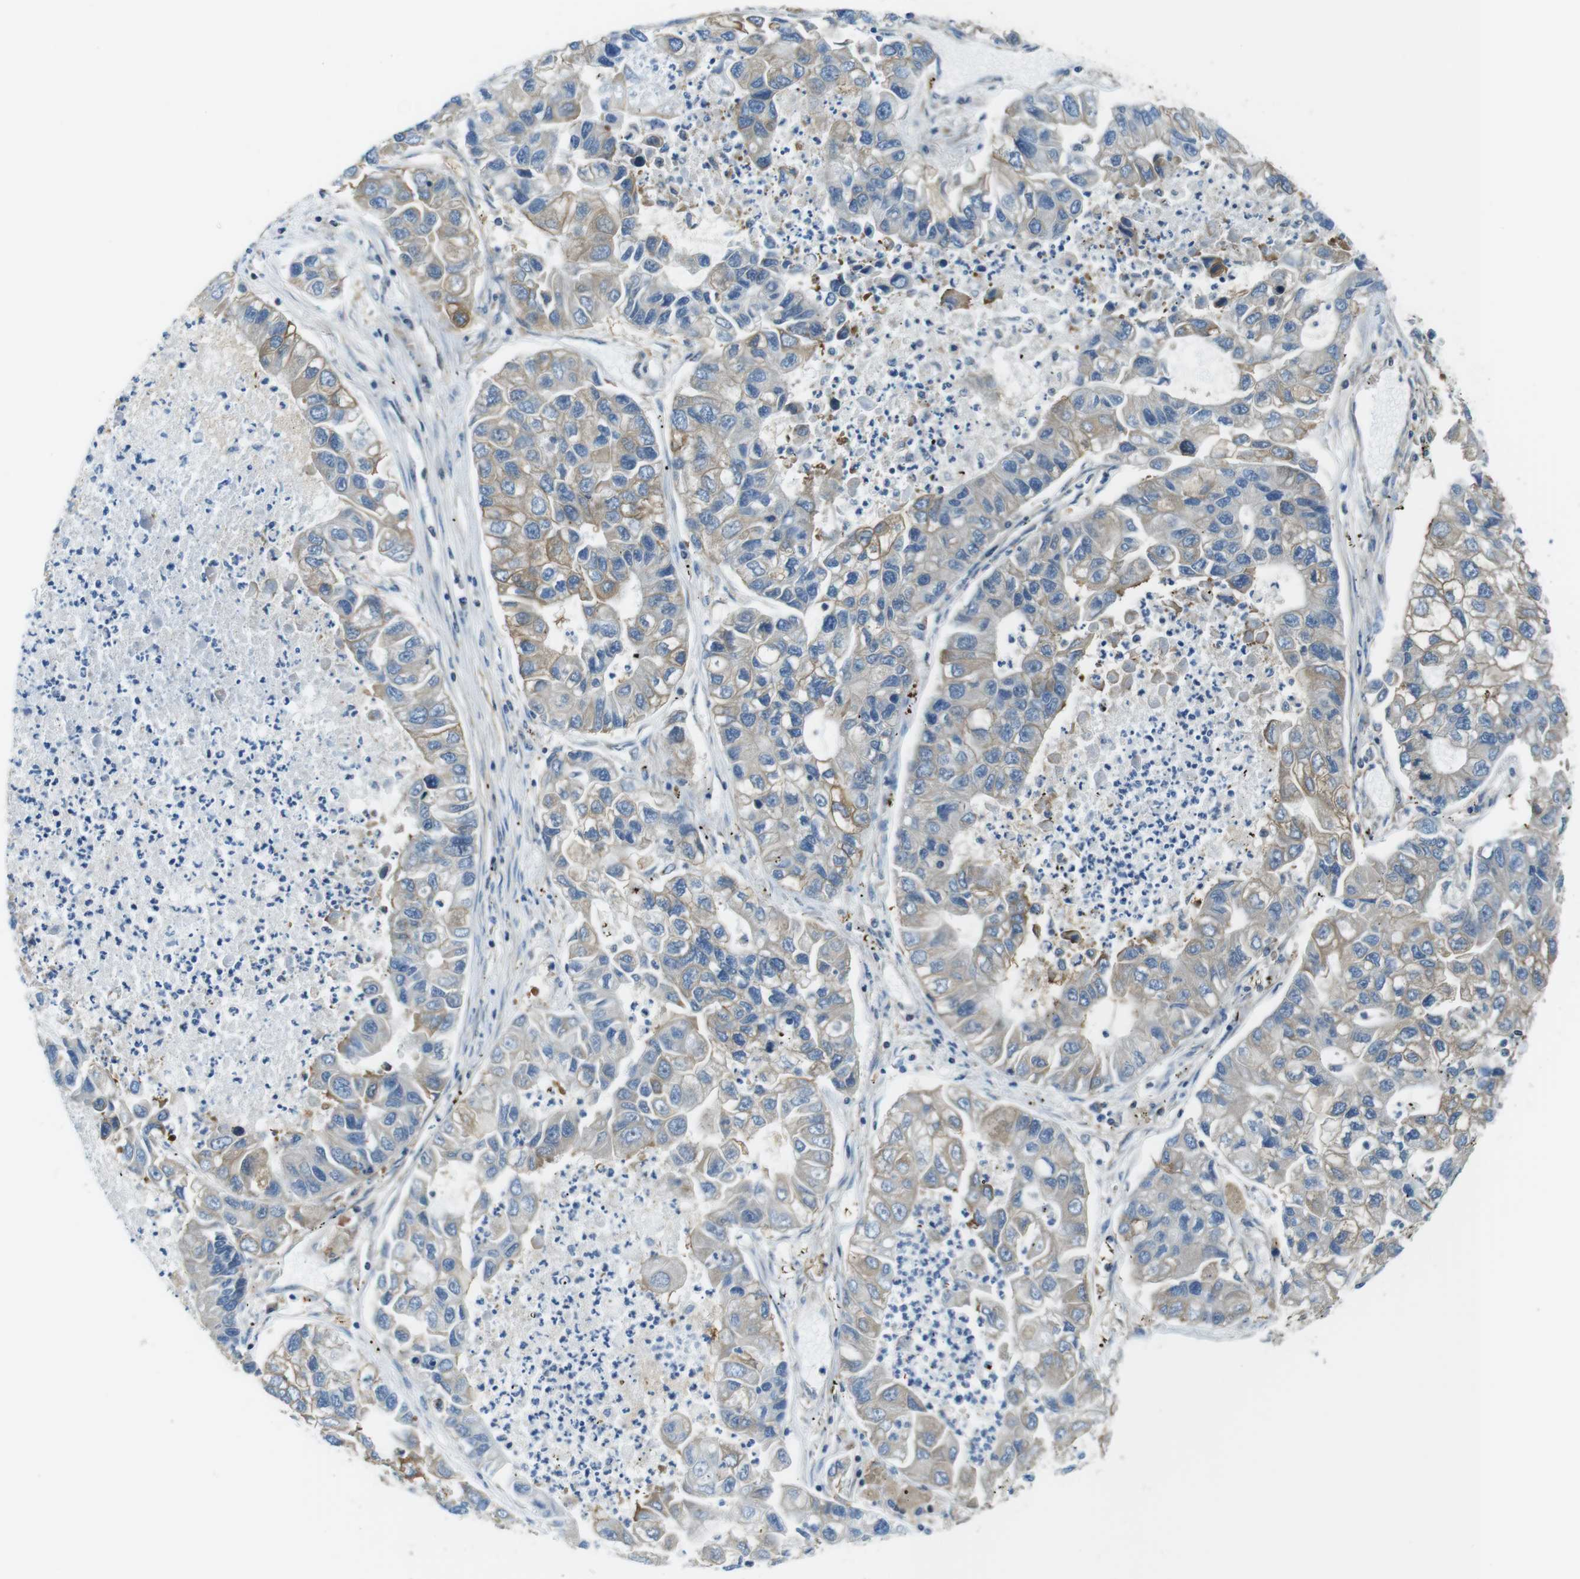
{"staining": {"intensity": "weak", "quantity": ">75%", "location": "cytoplasmic/membranous"}, "tissue": "lung cancer", "cell_type": "Tumor cells", "image_type": "cancer", "snomed": [{"axis": "morphology", "description": "Adenocarcinoma, NOS"}, {"axis": "topography", "description": "Lung"}], "caption": "Adenocarcinoma (lung) stained for a protein (brown) reveals weak cytoplasmic/membranous positive staining in approximately >75% of tumor cells.", "gene": "TES", "patient": {"sex": "female", "age": 51}}